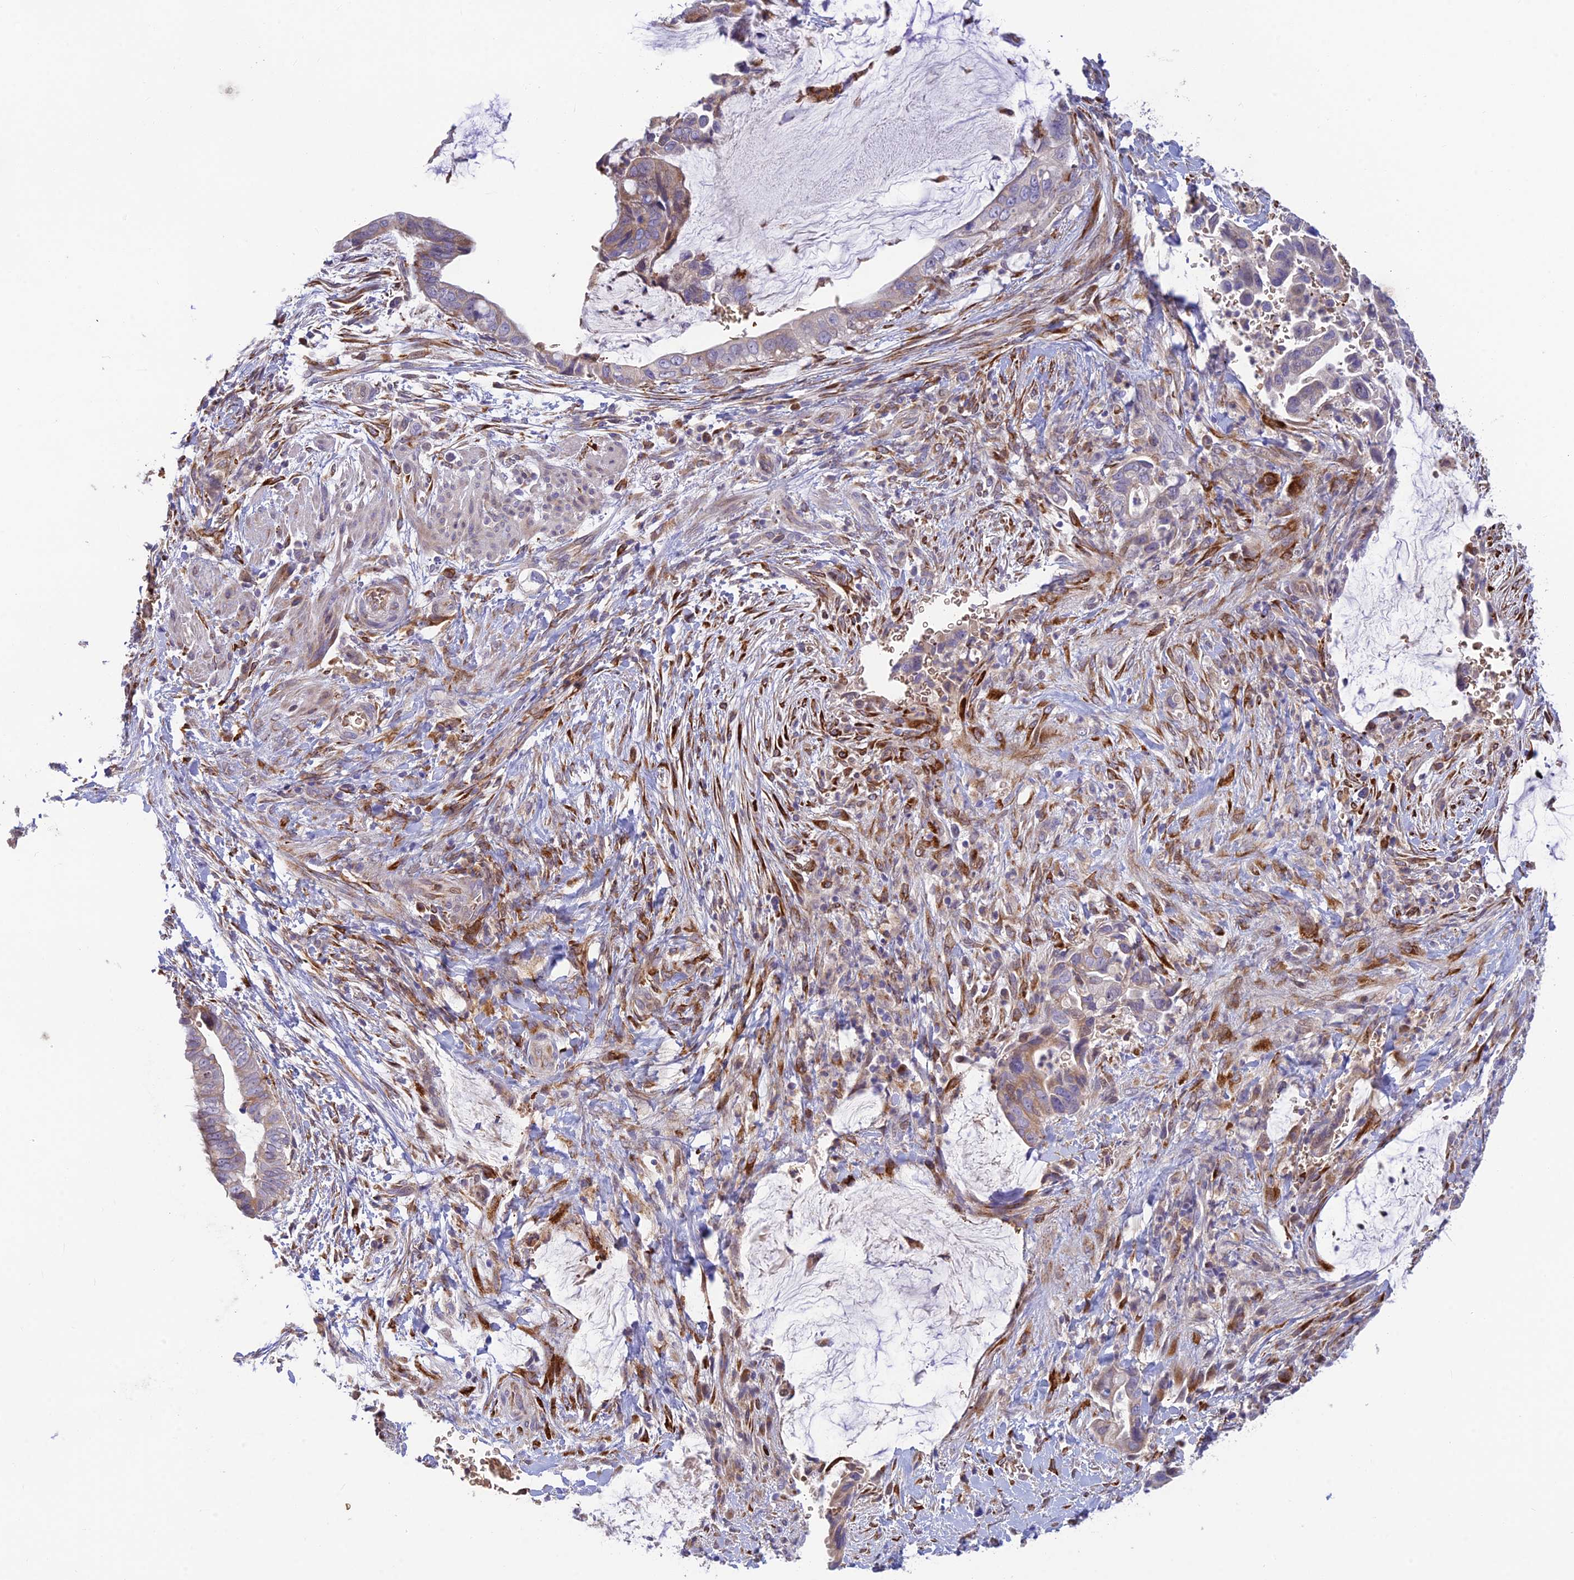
{"staining": {"intensity": "weak", "quantity": "<25%", "location": "cytoplasmic/membranous"}, "tissue": "pancreatic cancer", "cell_type": "Tumor cells", "image_type": "cancer", "snomed": [{"axis": "morphology", "description": "Adenocarcinoma, NOS"}, {"axis": "topography", "description": "Pancreas"}], "caption": "Protein analysis of pancreatic cancer (adenocarcinoma) shows no significant positivity in tumor cells.", "gene": "UFSP2", "patient": {"sex": "male", "age": 75}}